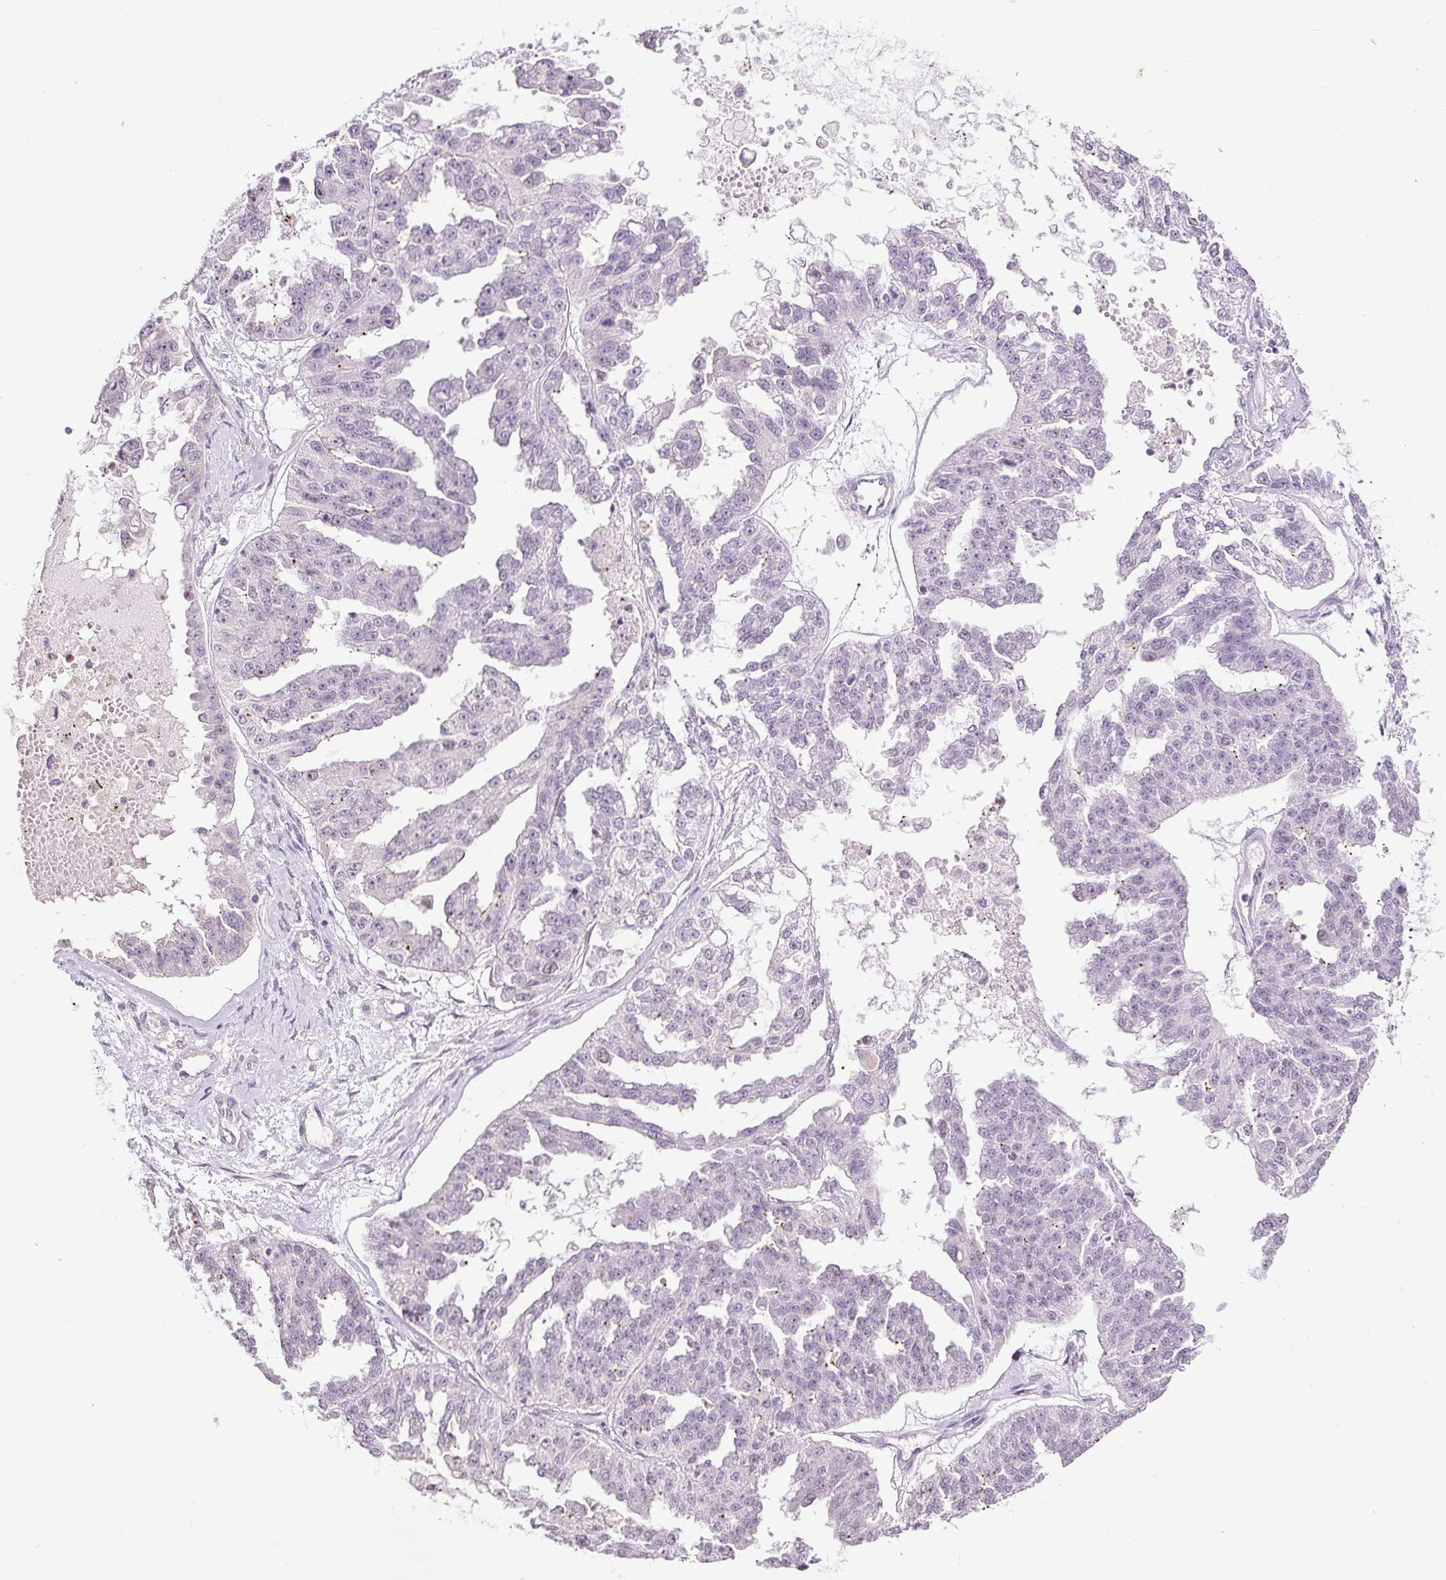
{"staining": {"intensity": "negative", "quantity": "none", "location": "none"}, "tissue": "ovarian cancer", "cell_type": "Tumor cells", "image_type": "cancer", "snomed": [{"axis": "morphology", "description": "Cystadenocarcinoma, serous, NOS"}, {"axis": "topography", "description": "Ovary"}], "caption": "Immunohistochemical staining of human serous cystadenocarcinoma (ovarian) exhibits no significant positivity in tumor cells. (DAB IHC with hematoxylin counter stain).", "gene": "RACGAP1", "patient": {"sex": "female", "age": 58}}